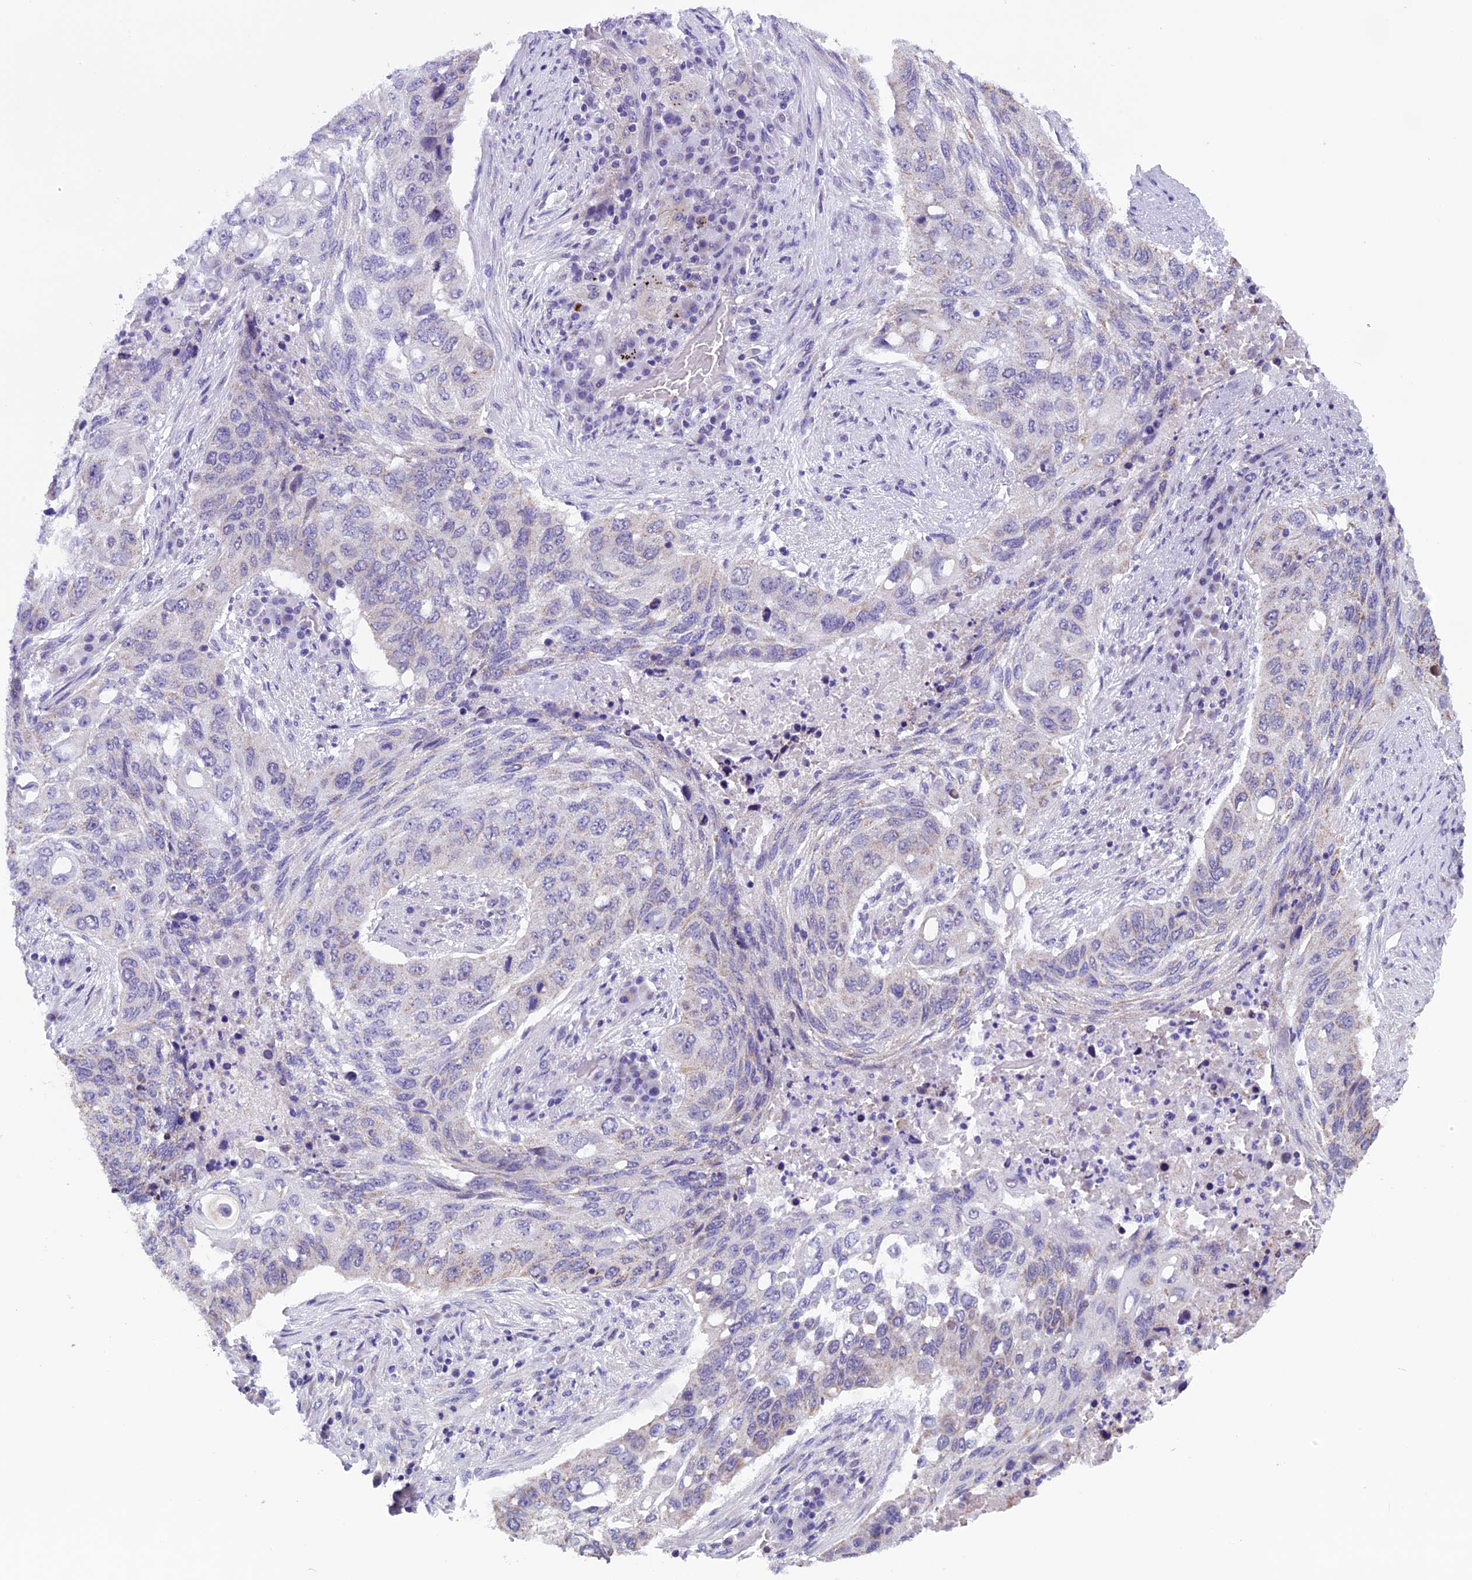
{"staining": {"intensity": "weak", "quantity": "25%-75%", "location": "cytoplasmic/membranous"}, "tissue": "lung cancer", "cell_type": "Tumor cells", "image_type": "cancer", "snomed": [{"axis": "morphology", "description": "Squamous cell carcinoma, NOS"}, {"axis": "topography", "description": "Lung"}], "caption": "Approximately 25%-75% of tumor cells in squamous cell carcinoma (lung) display weak cytoplasmic/membranous protein expression as visualized by brown immunohistochemical staining.", "gene": "ZNF317", "patient": {"sex": "female", "age": 63}}